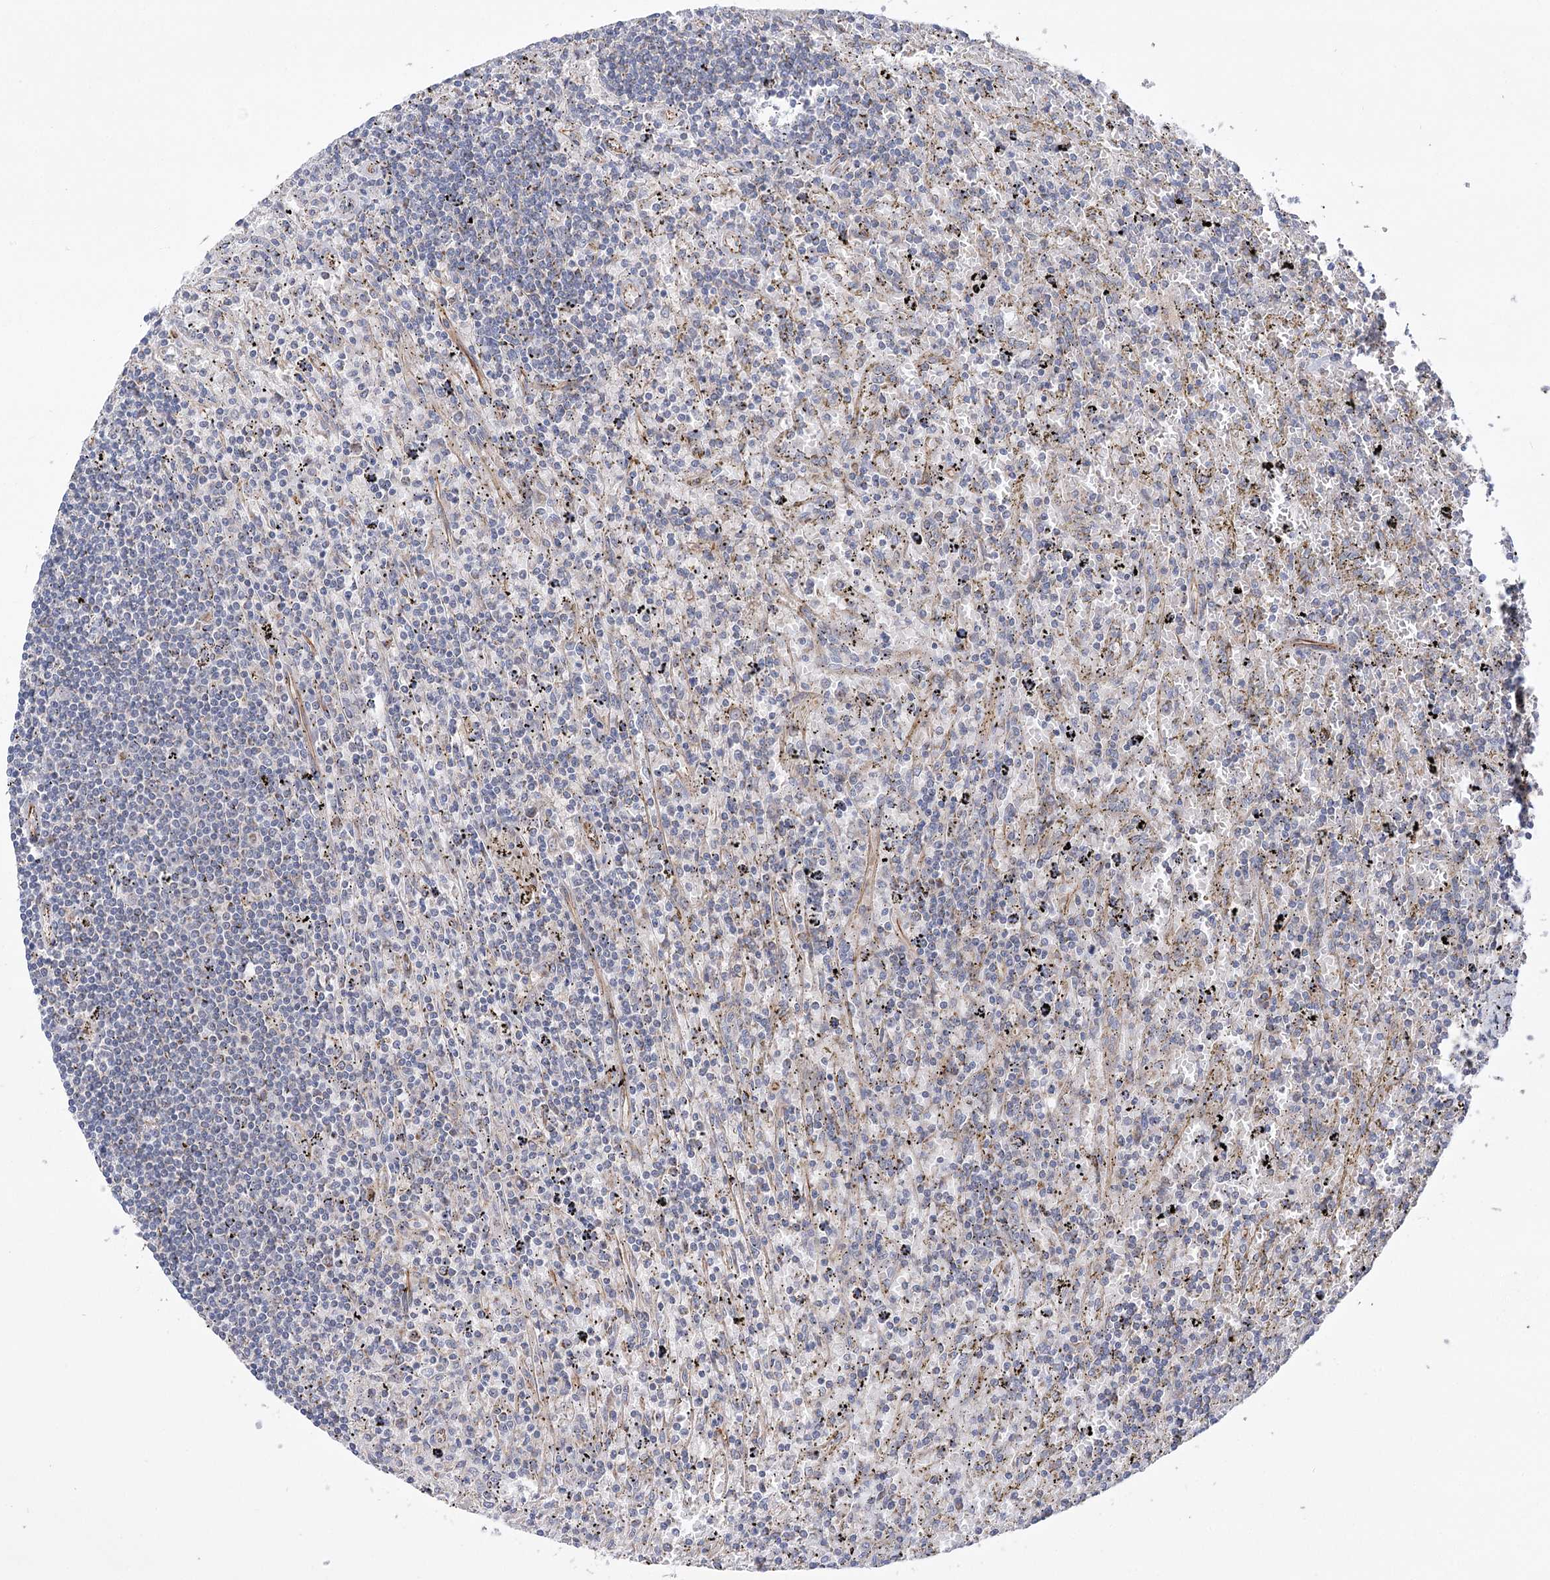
{"staining": {"intensity": "negative", "quantity": "none", "location": "none"}, "tissue": "lymphoma", "cell_type": "Tumor cells", "image_type": "cancer", "snomed": [{"axis": "morphology", "description": "Malignant lymphoma, non-Hodgkin's type, Low grade"}, {"axis": "topography", "description": "Spleen"}], "caption": "Immunohistochemical staining of malignant lymphoma, non-Hodgkin's type (low-grade) exhibits no significant positivity in tumor cells.", "gene": "ECHDC3", "patient": {"sex": "male", "age": 76}}